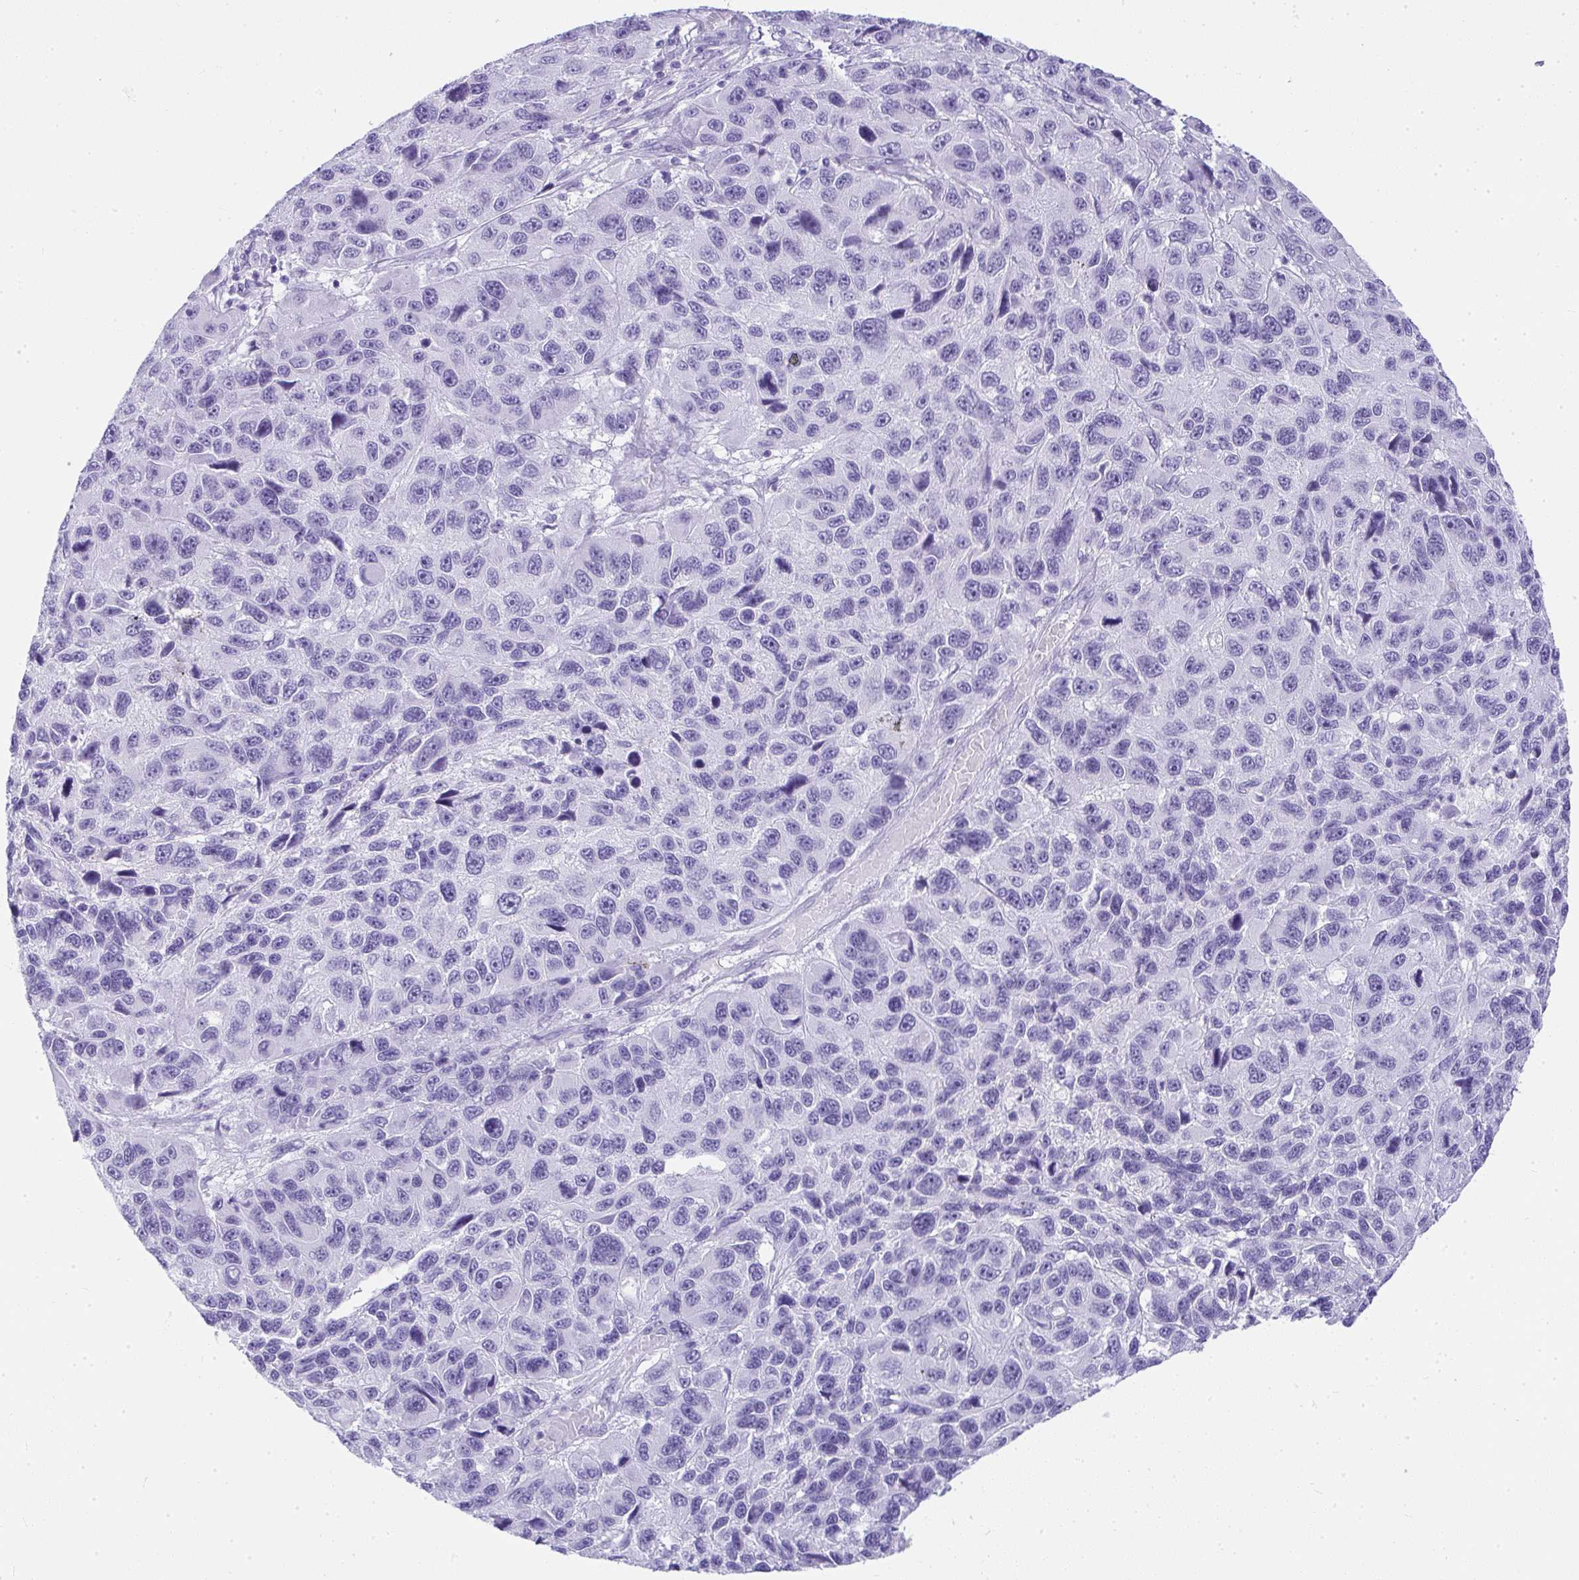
{"staining": {"intensity": "negative", "quantity": "none", "location": "none"}, "tissue": "melanoma", "cell_type": "Tumor cells", "image_type": "cancer", "snomed": [{"axis": "morphology", "description": "Malignant melanoma, NOS"}, {"axis": "topography", "description": "Skin"}], "caption": "DAB (3,3'-diaminobenzidine) immunohistochemical staining of human melanoma displays no significant expression in tumor cells. (DAB immunohistochemistry visualized using brightfield microscopy, high magnification).", "gene": "CDADC1", "patient": {"sex": "male", "age": 53}}